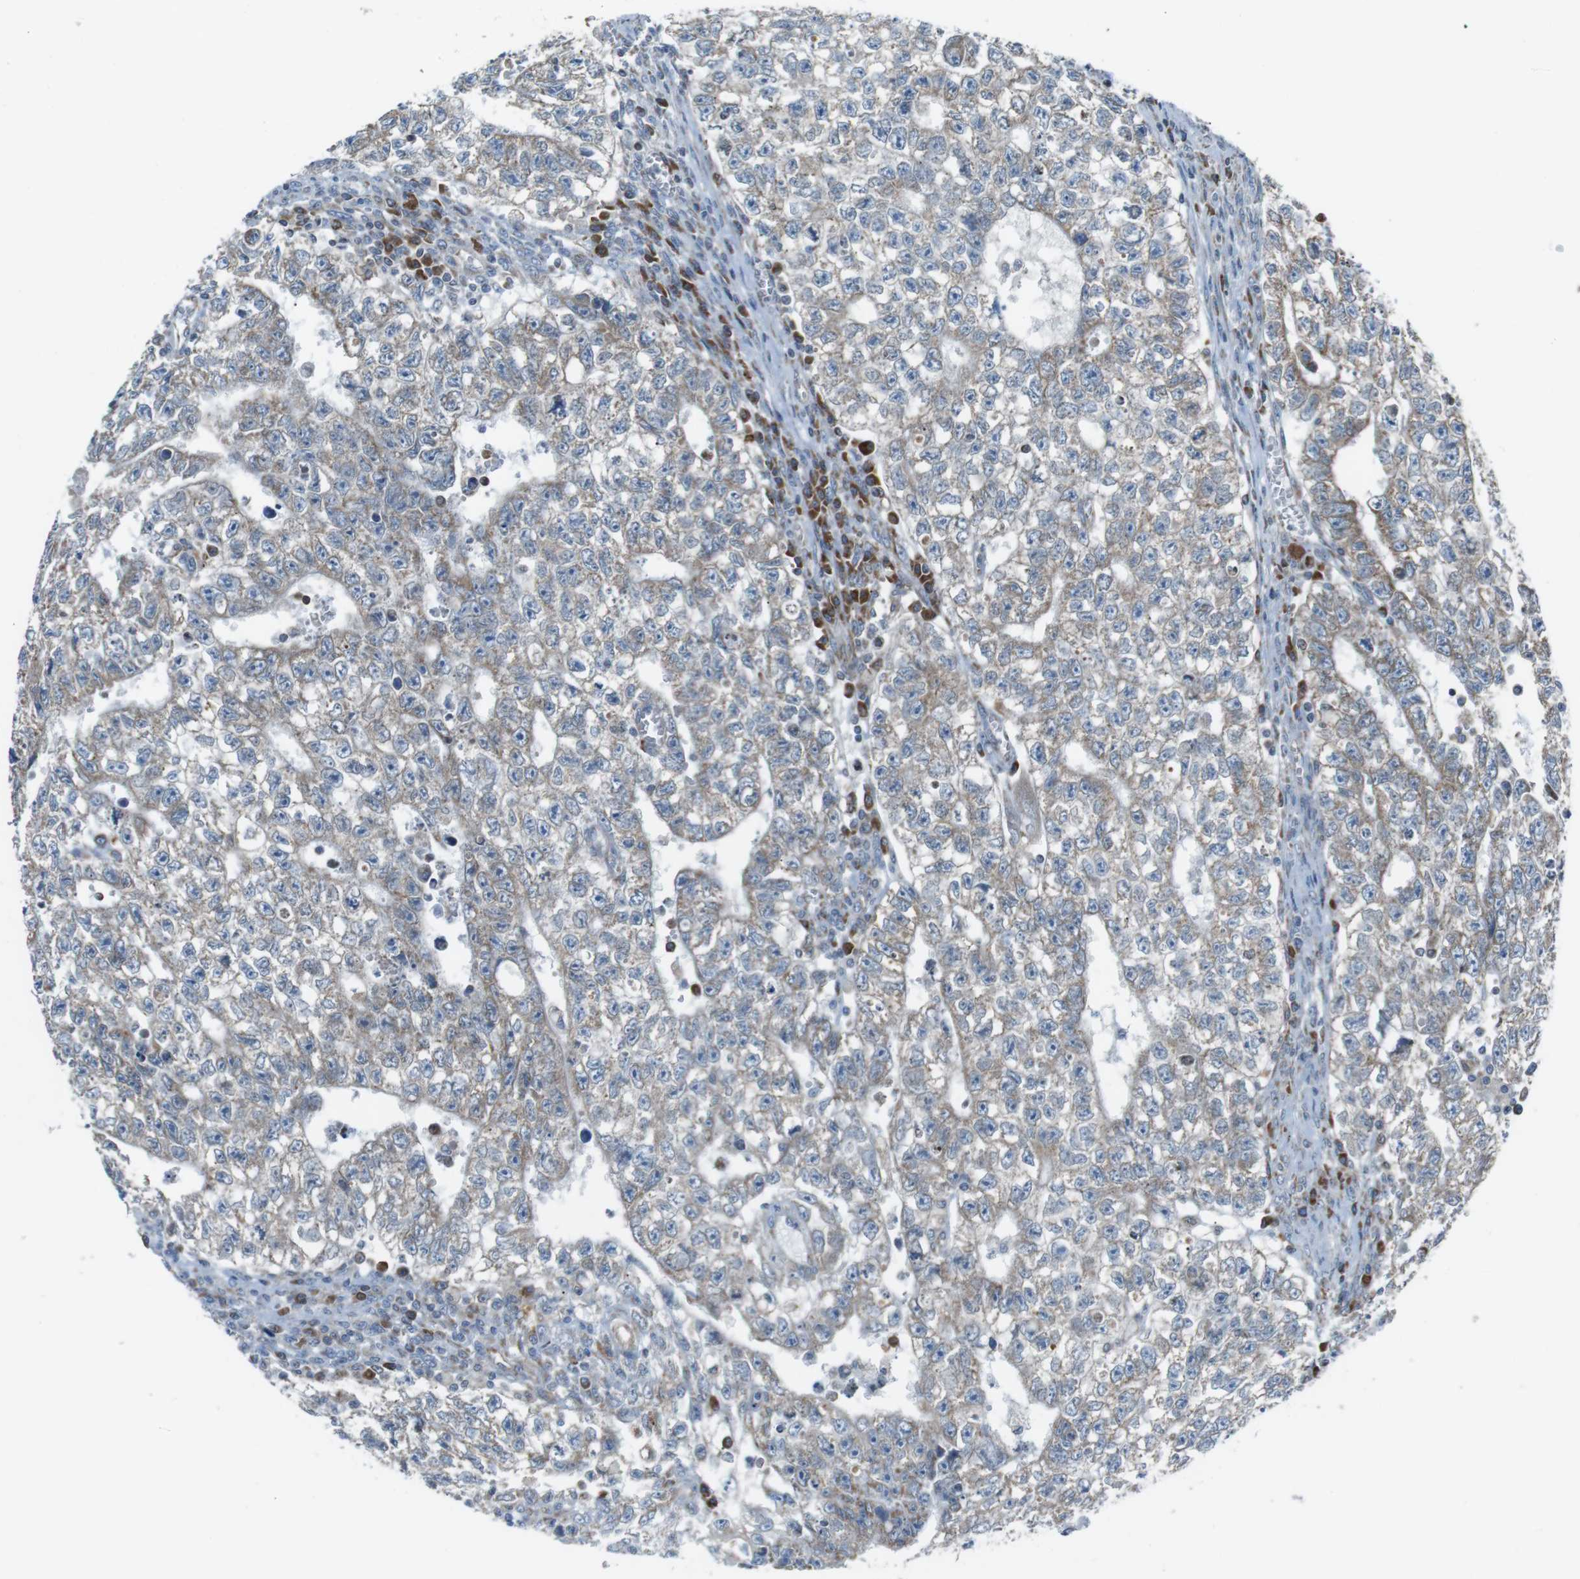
{"staining": {"intensity": "weak", "quantity": "<25%", "location": "cytoplasmic/membranous"}, "tissue": "testis cancer", "cell_type": "Tumor cells", "image_type": "cancer", "snomed": [{"axis": "morphology", "description": "Seminoma, NOS"}, {"axis": "morphology", "description": "Carcinoma, Embryonal, NOS"}, {"axis": "topography", "description": "Testis"}], "caption": "An immunohistochemistry (IHC) photomicrograph of testis seminoma is shown. There is no staining in tumor cells of testis seminoma.", "gene": "CISD2", "patient": {"sex": "male", "age": 38}}